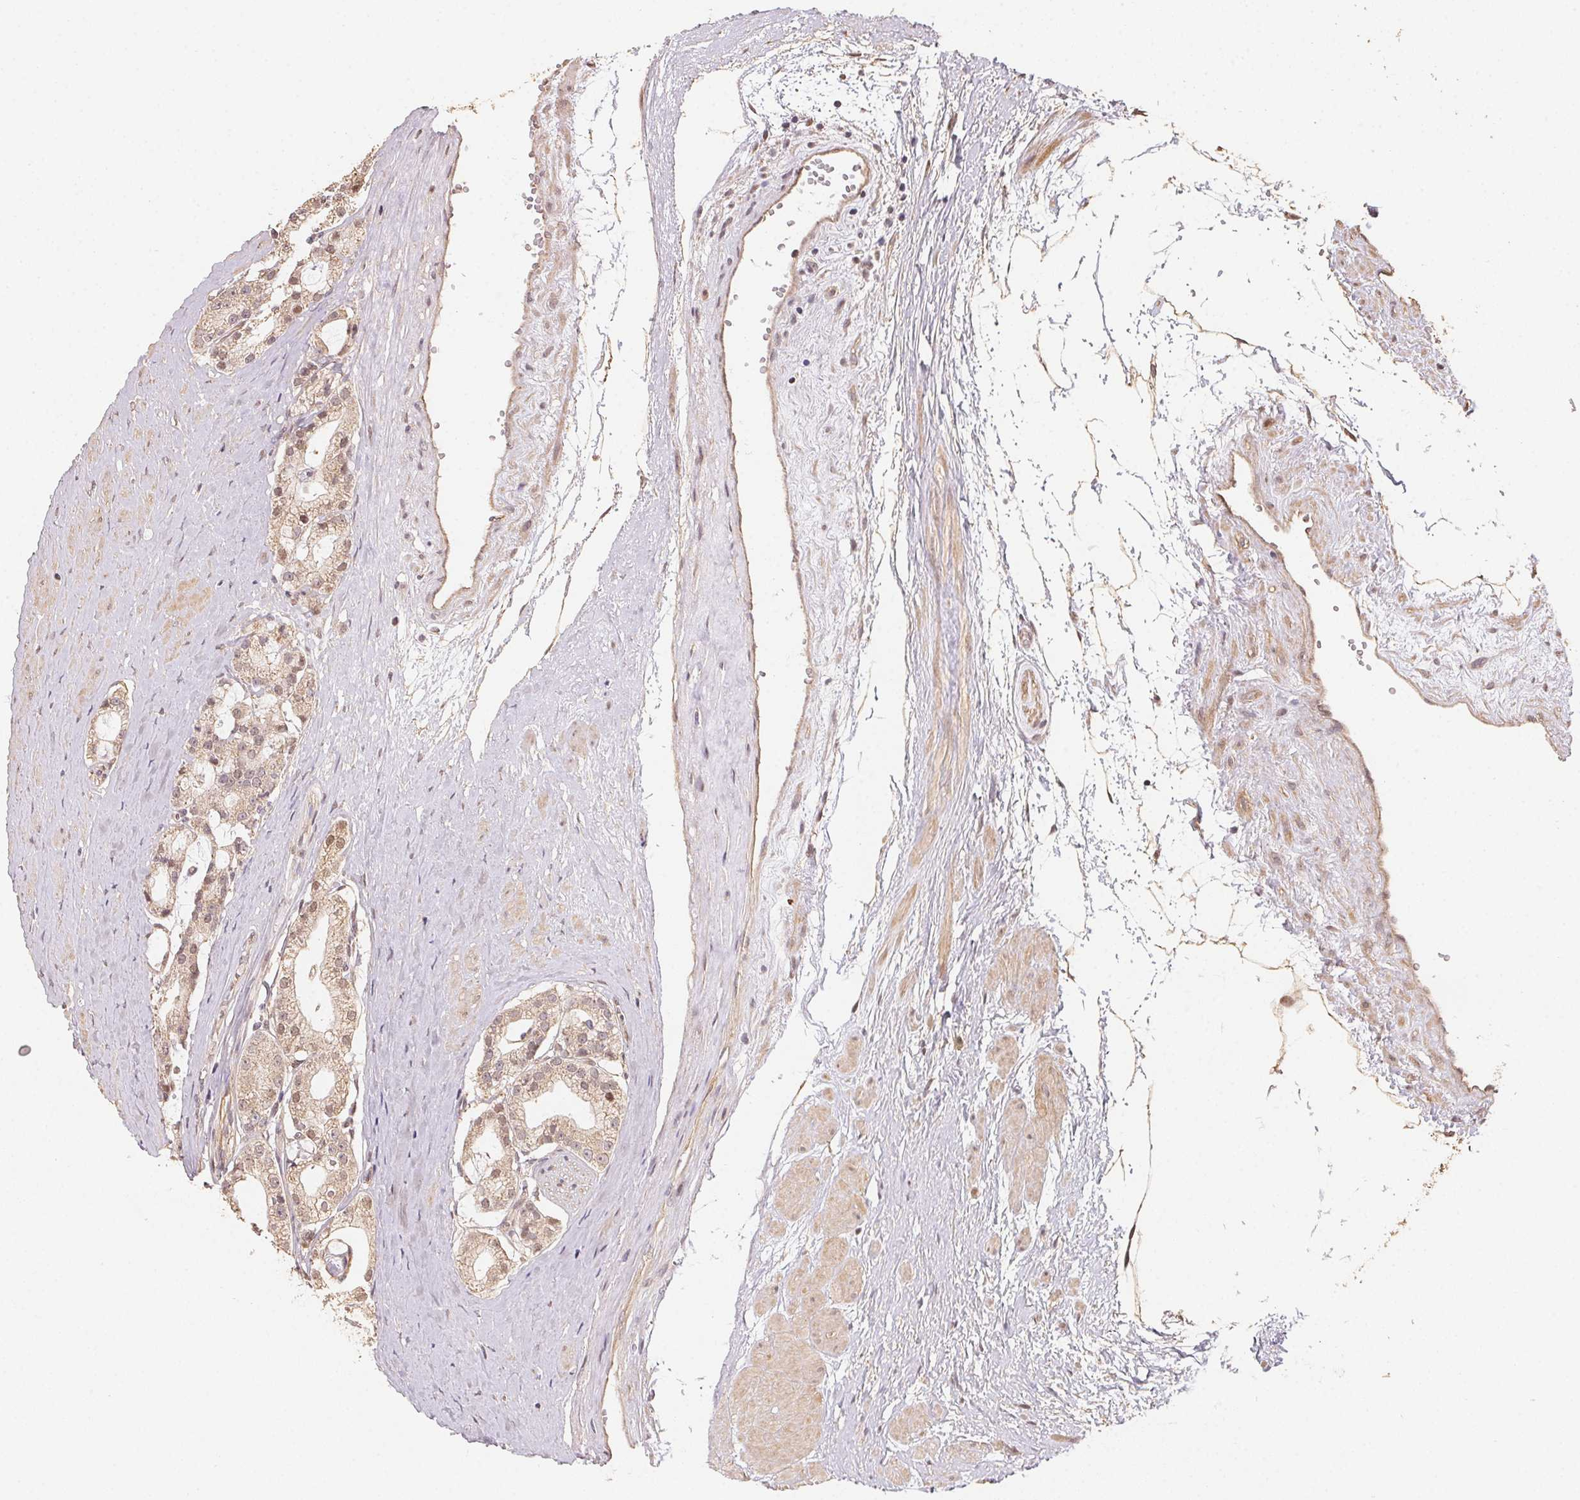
{"staining": {"intensity": "weak", "quantity": ">75%", "location": "cytoplasmic/membranous"}, "tissue": "prostate cancer", "cell_type": "Tumor cells", "image_type": "cancer", "snomed": [{"axis": "morphology", "description": "Adenocarcinoma, High grade"}, {"axis": "topography", "description": "Prostate"}], "caption": "Brown immunohistochemical staining in high-grade adenocarcinoma (prostate) reveals weak cytoplasmic/membranous positivity in about >75% of tumor cells.", "gene": "TMEM222", "patient": {"sex": "male", "age": 71}}